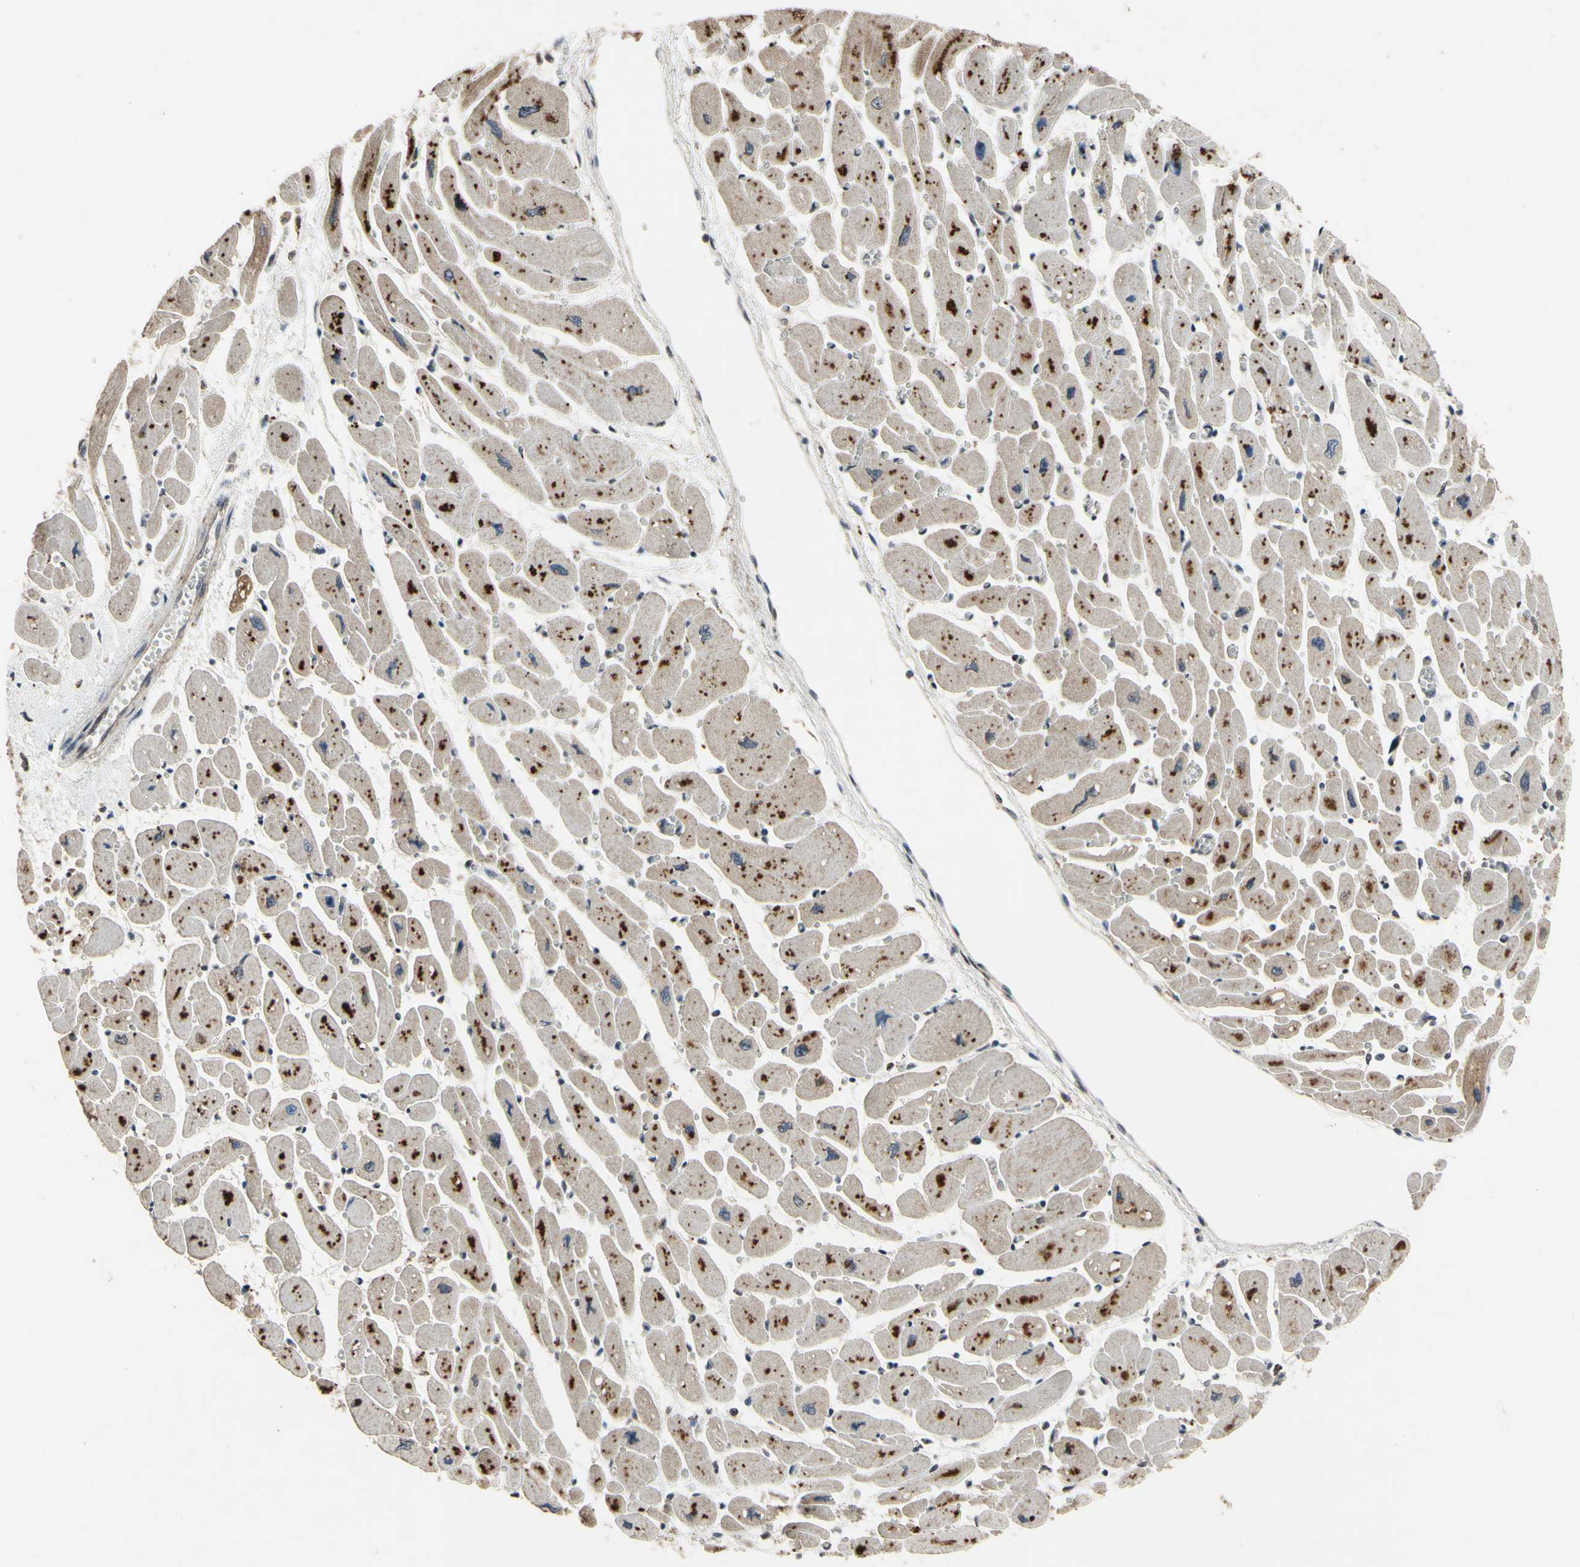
{"staining": {"intensity": "strong", "quantity": "25%-75%", "location": "cytoplasmic/membranous,nuclear"}, "tissue": "heart muscle", "cell_type": "Cardiomyocytes", "image_type": "normal", "snomed": [{"axis": "morphology", "description": "Normal tissue, NOS"}, {"axis": "topography", "description": "Heart"}], "caption": "This micrograph displays immunohistochemistry (IHC) staining of unremarkable human heart muscle, with high strong cytoplasmic/membranous,nuclear expression in approximately 25%-75% of cardiomyocytes.", "gene": "ZNF174", "patient": {"sex": "female", "age": 54}}